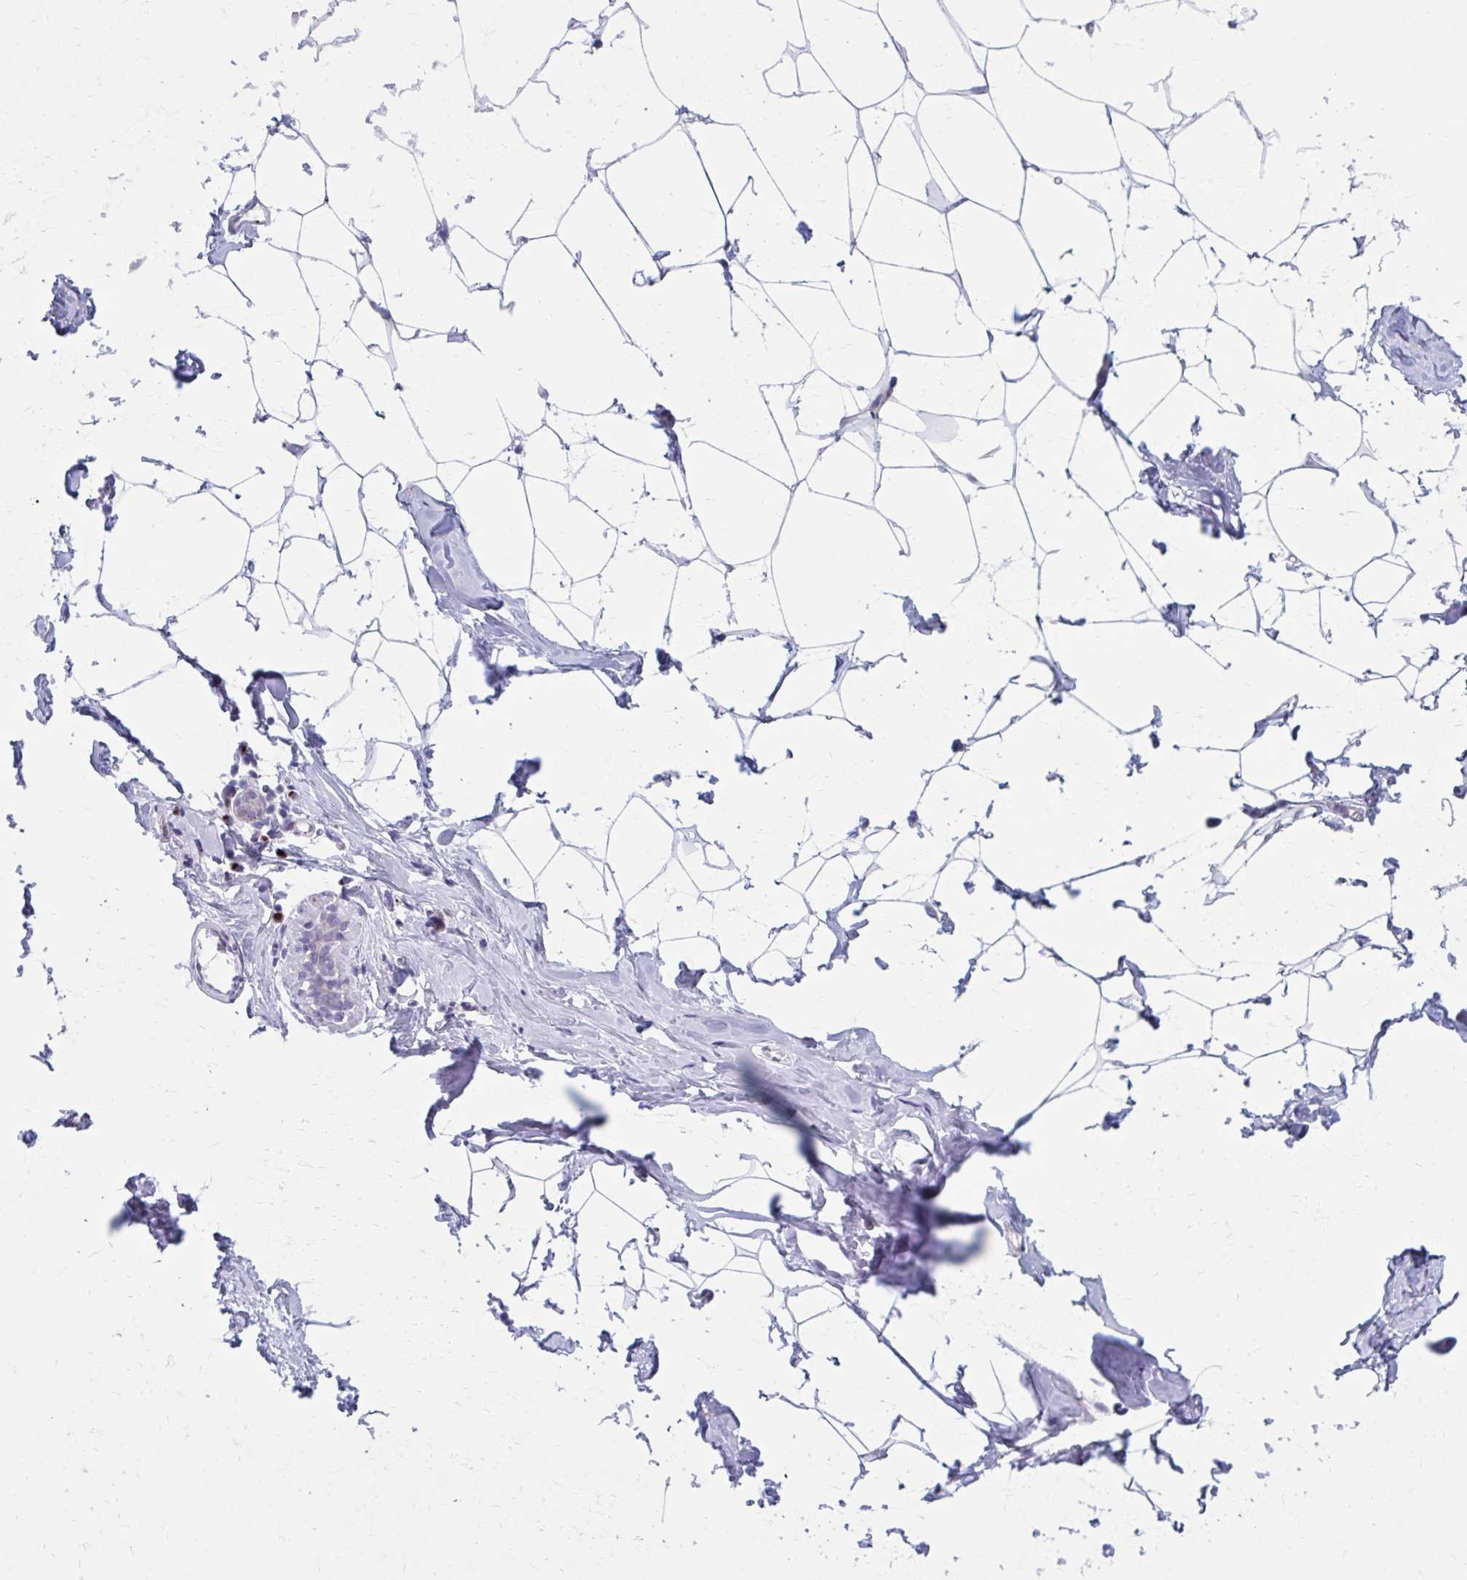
{"staining": {"intensity": "negative", "quantity": "none", "location": "none"}, "tissue": "breast", "cell_type": "Adipocytes", "image_type": "normal", "snomed": [{"axis": "morphology", "description": "Normal tissue, NOS"}, {"axis": "topography", "description": "Breast"}], "caption": "An immunohistochemistry (IHC) micrograph of normal breast is shown. There is no staining in adipocytes of breast.", "gene": "OLFM2", "patient": {"sex": "female", "age": 32}}